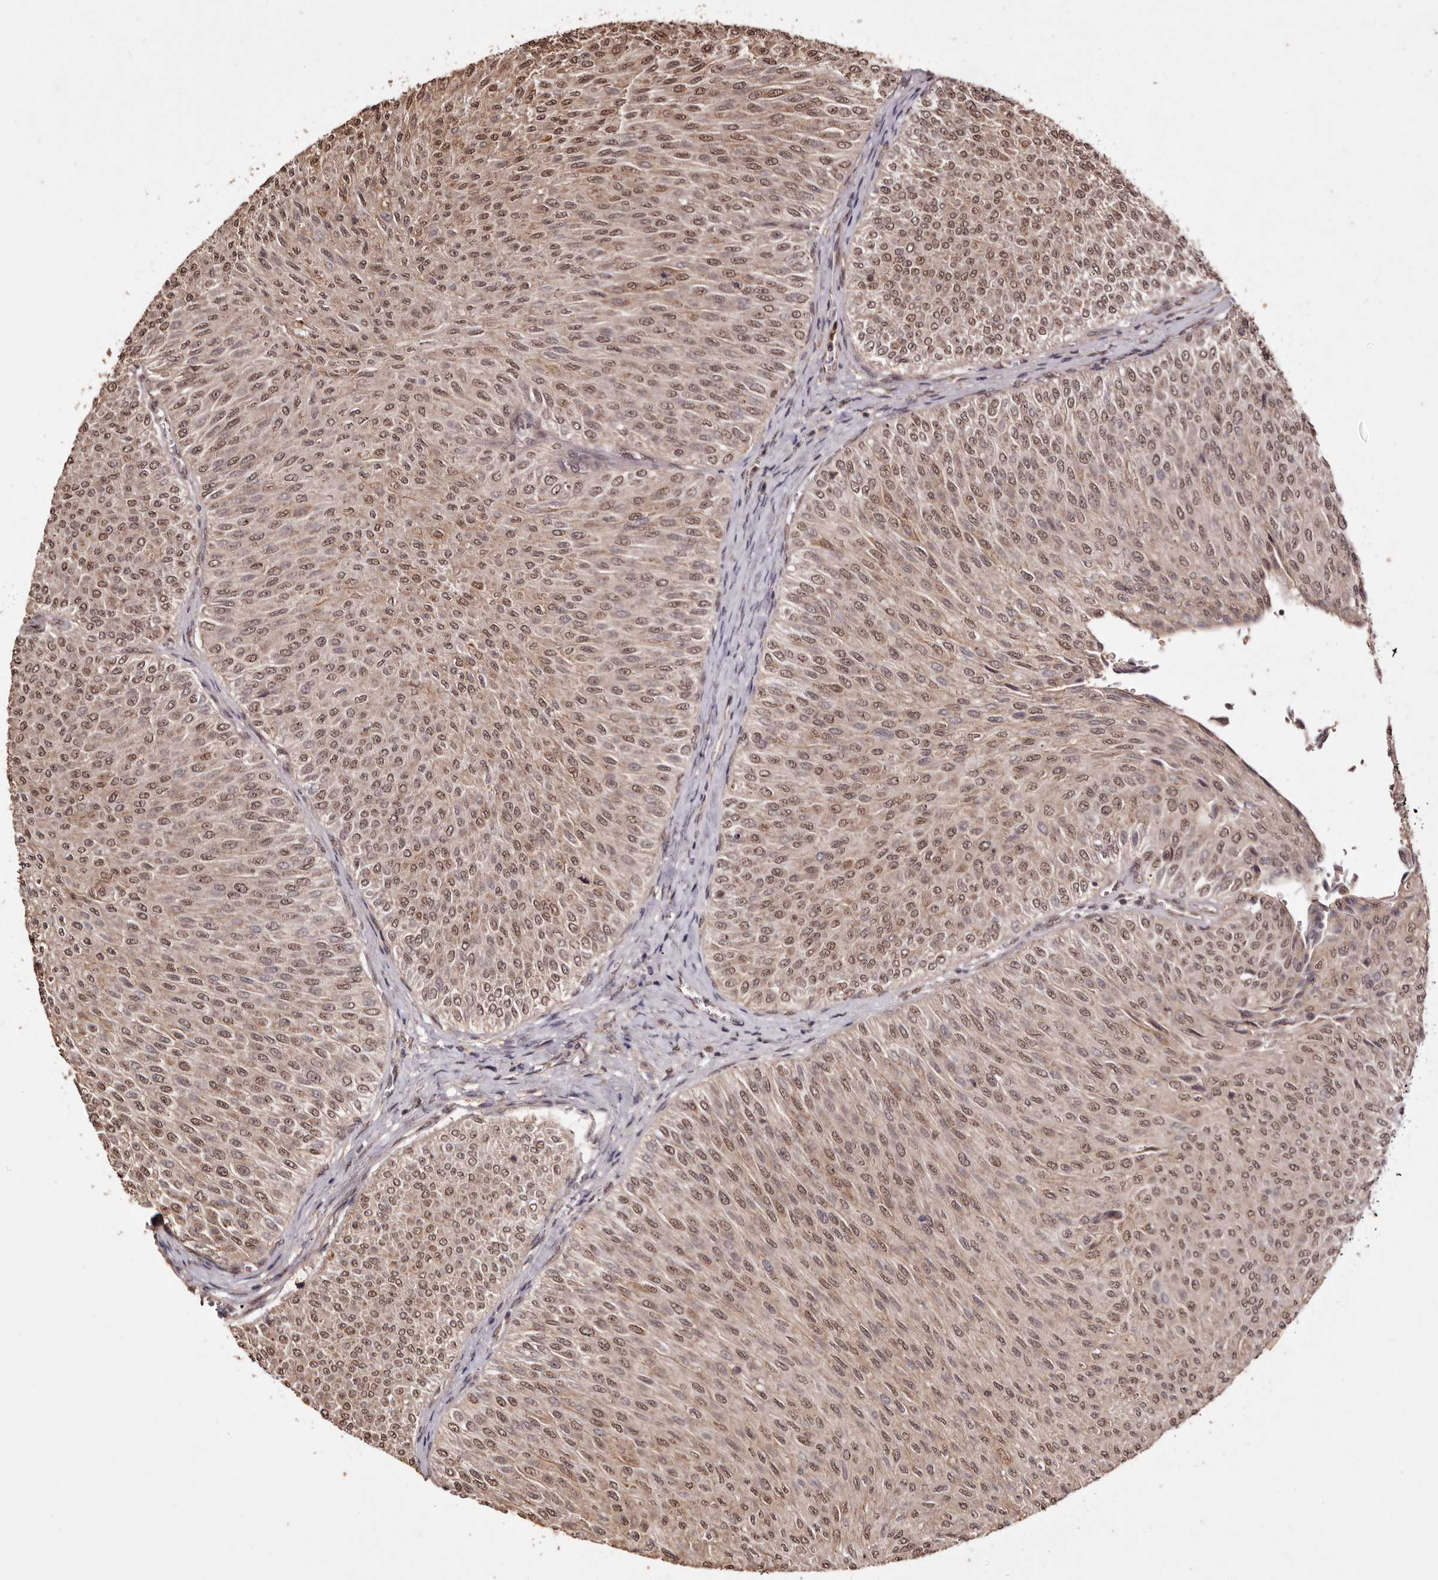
{"staining": {"intensity": "moderate", "quantity": ">75%", "location": "cytoplasmic/membranous,nuclear"}, "tissue": "urothelial cancer", "cell_type": "Tumor cells", "image_type": "cancer", "snomed": [{"axis": "morphology", "description": "Urothelial carcinoma, Low grade"}, {"axis": "topography", "description": "Urinary bladder"}], "caption": "Immunohistochemical staining of human urothelial carcinoma (low-grade) exhibits moderate cytoplasmic/membranous and nuclear protein expression in approximately >75% of tumor cells.", "gene": "NOTCH1", "patient": {"sex": "male", "age": 78}}